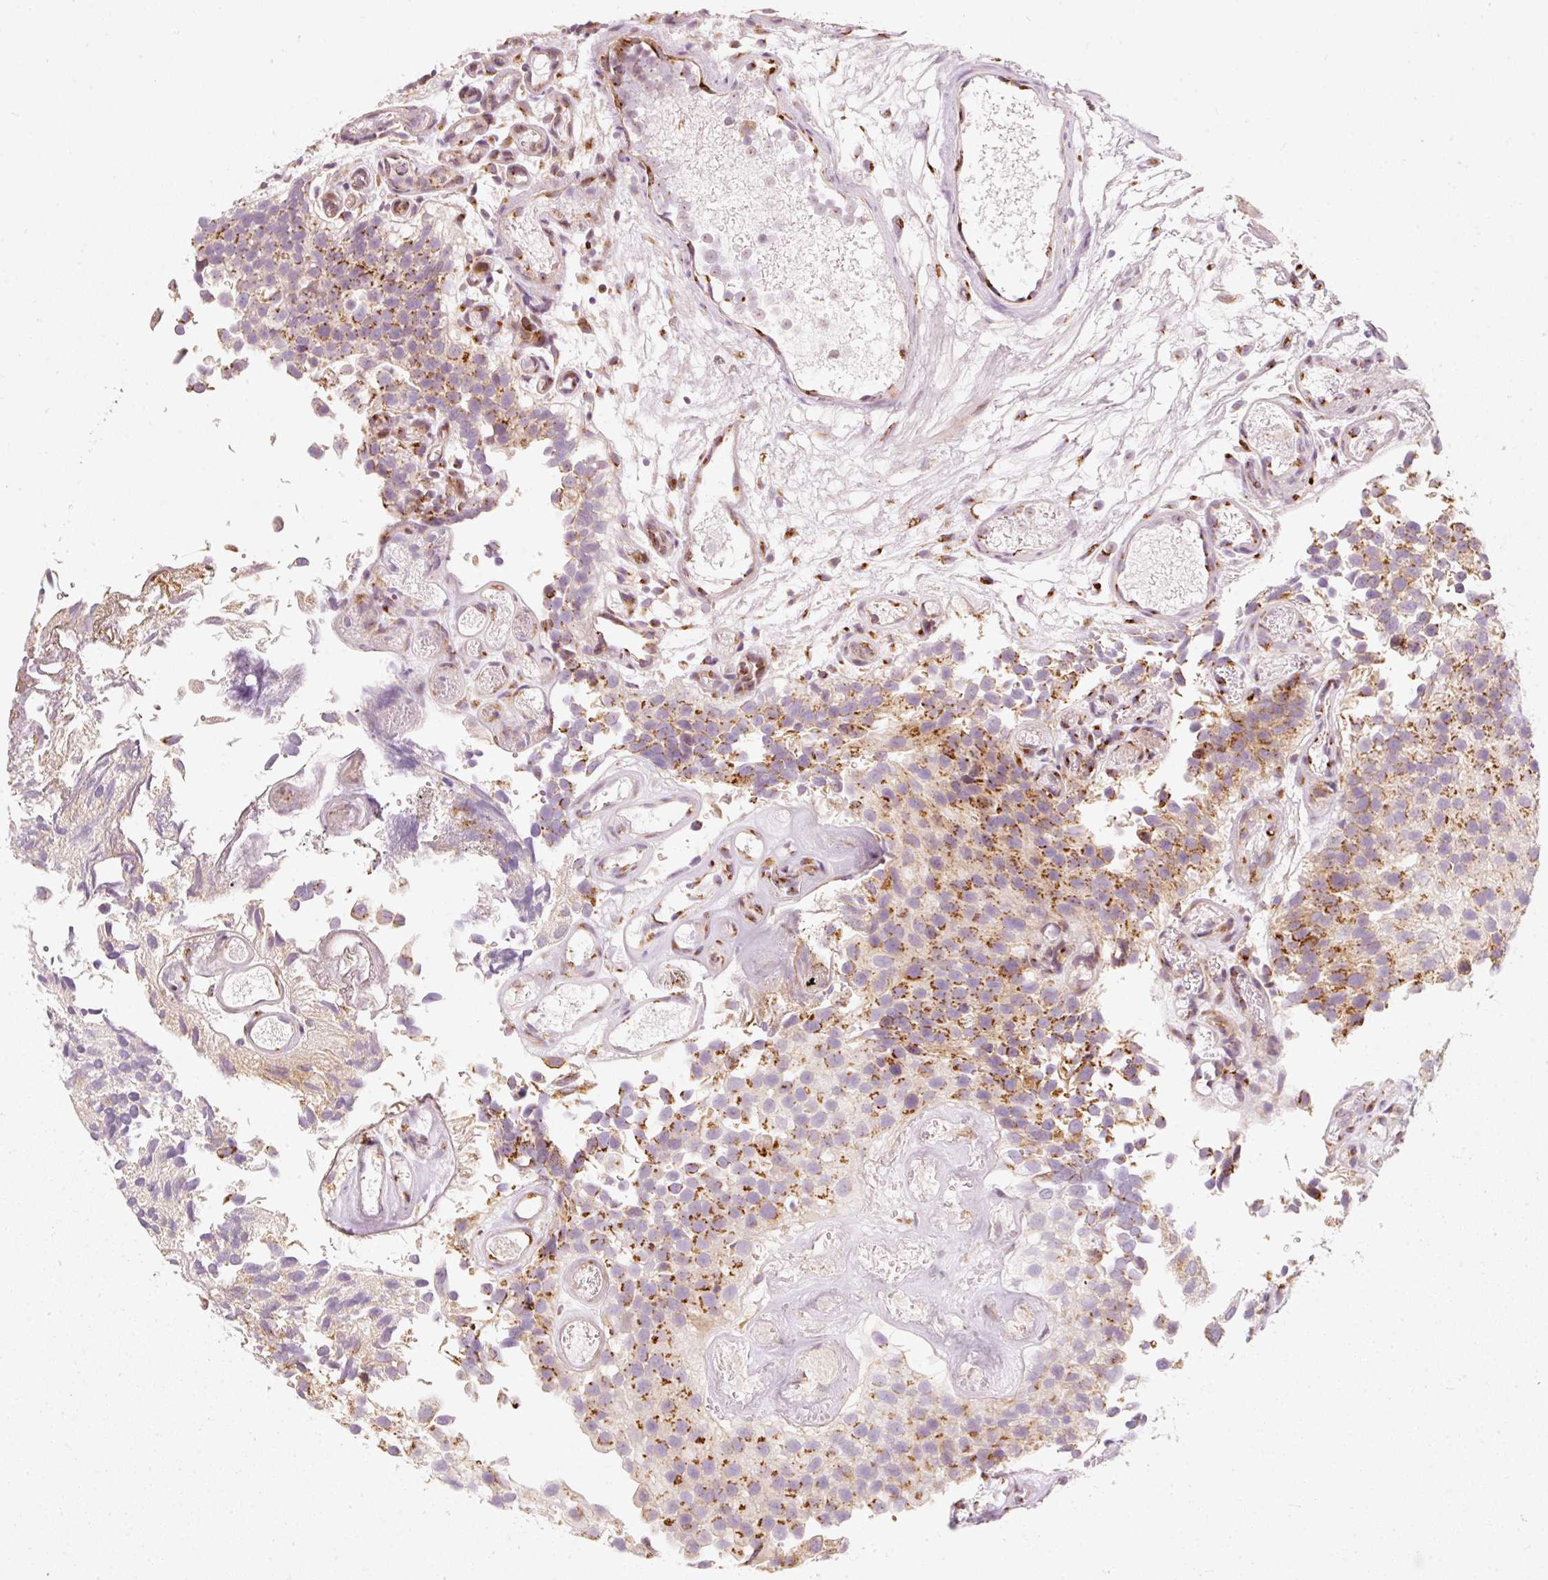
{"staining": {"intensity": "moderate", "quantity": "25%-75%", "location": "cytoplasmic/membranous"}, "tissue": "urothelial cancer", "cell_type": "Tumor cells", "image_type": "cancer", "snomed": [{"axis": "morphology", "description": "Urothelial carcinoma, NOS"}, {"axis": "topography", "description": "Urinary bladder"}], "caption": "High-power microscopy captured an immunohistochemistry photomicrograph of transitional cell carcinoma, revealing moderate cytoplasmic/membranous positivity in about 25%-75% of tumor cells.", "gene": "SLC20A1", "patient": {"sex": "male", "age": 87}}